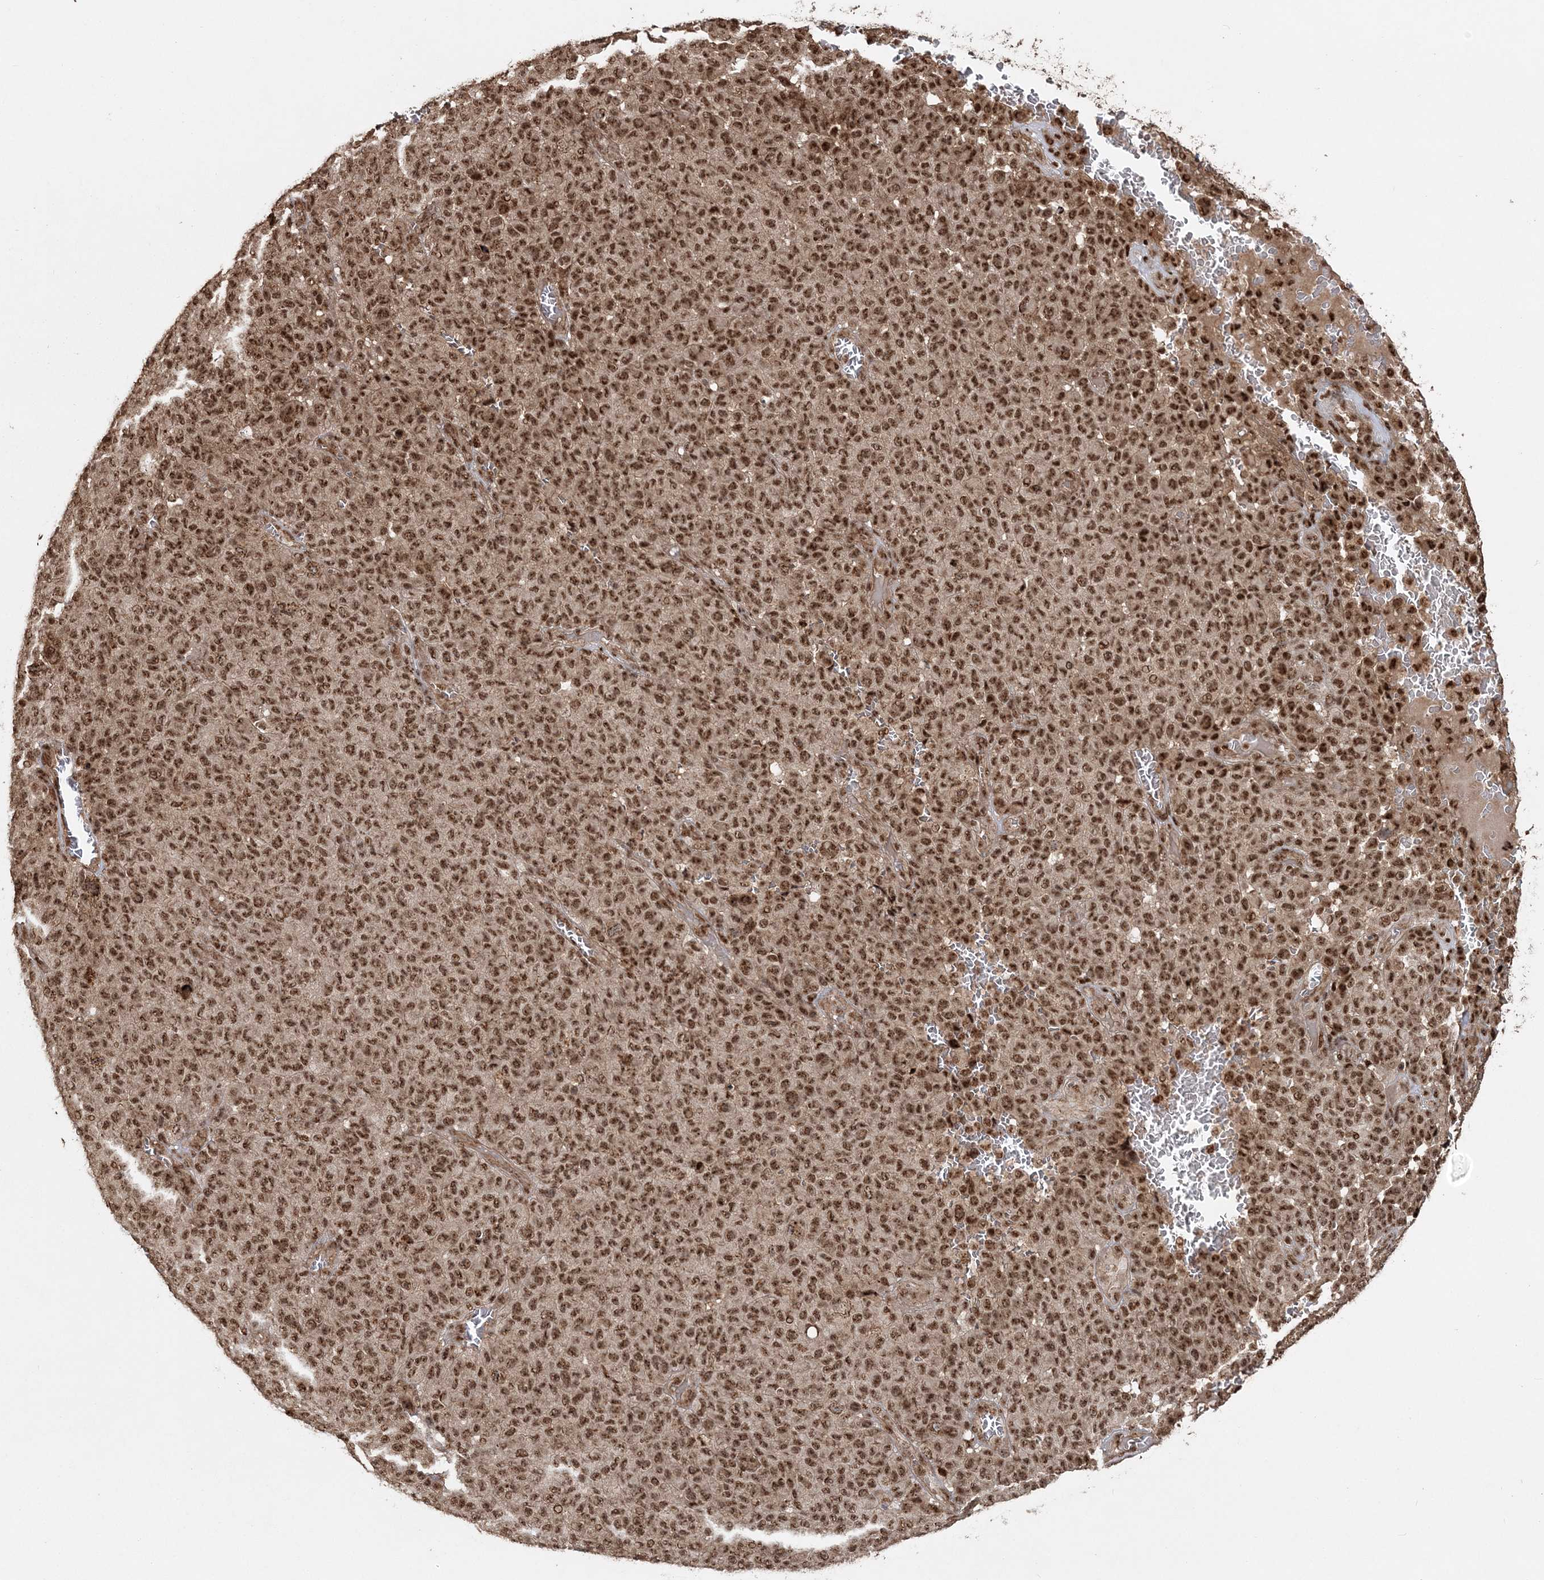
{"staining": {"intensity": "strong", "quantity": ">75%", "location": "nuclear"}, "tissue": "melanoma", "cell_type": "Tumor cells", "image_type": "cancer", "snomed": [{"axis": "morphology", "description": "Malignant melanoma, NOS"}, {"axis": "topography", "description": "Skin"}], "caption": "Immunohistochemical staining of human melanoma displays high levels of strong nuclear protein positivity in approximately >75% of tumor cells. The protein of interest is stained brown, and the nuclei are stained in blue (DAB IHC with brightfield microscopy, high magnification).", "gene": "EXOSC8", "patient": {"sex": "female", "age": 82}}